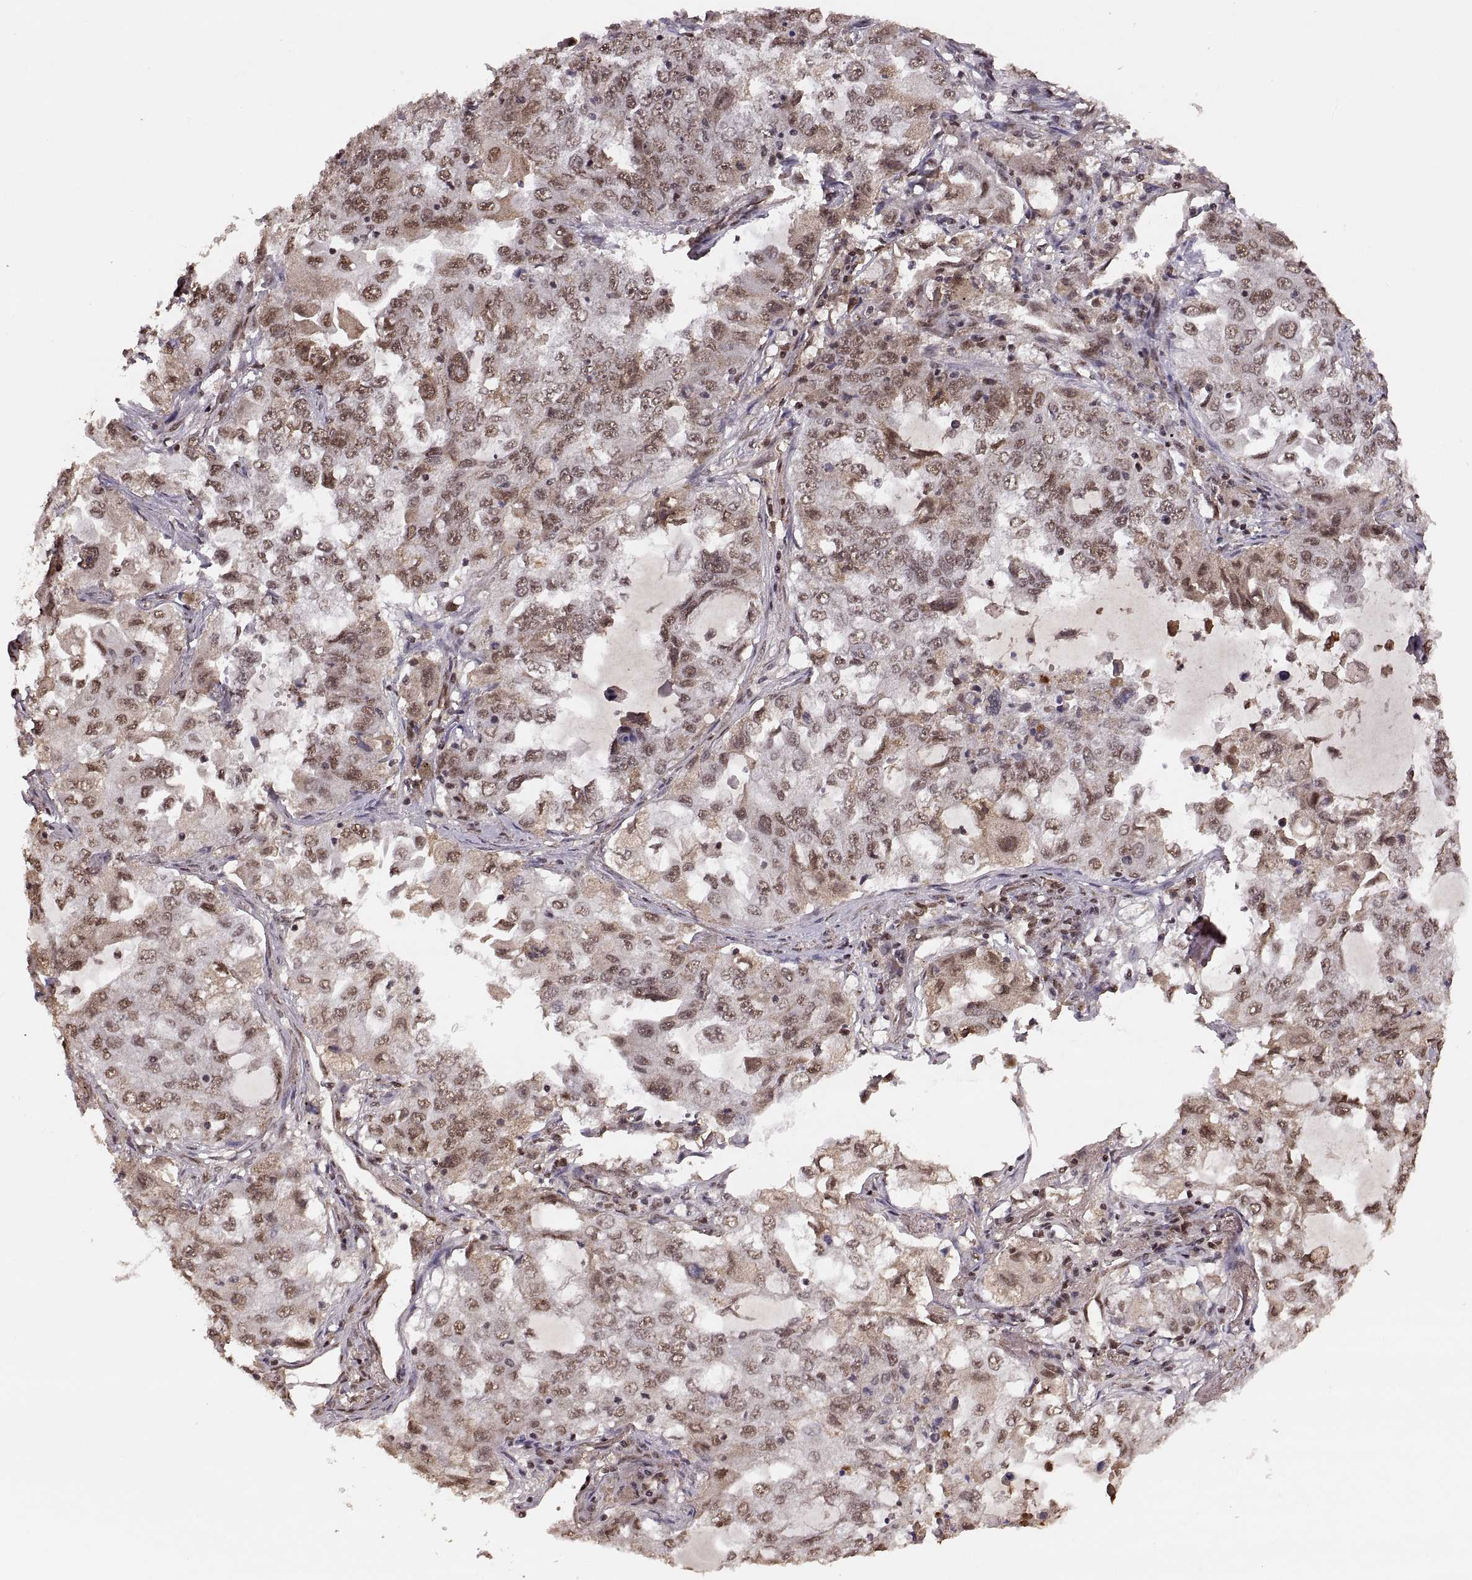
{"staining": {"intensity": "moderate", "quantity": ">75%", "location": "cytoplasmic/membranous,nuclear"}, "tissue": "lung cancer", "cell_type": "Tumor cells", "image_type": "cancer", "snomed": [{"axis": "morphology", "description": "Adenocarcinoma, NOS"}, {"axis": "topography", "description": "Lung"}], "caption": "Protein analysis of lung cancer (adenocarcinoma) tissue displays moderate cytoplasmic/membranous and nuclear staining in about >75% of tumor cells.", "gene": "RFT1", "patient": {"sex": "female", "age": 61}}